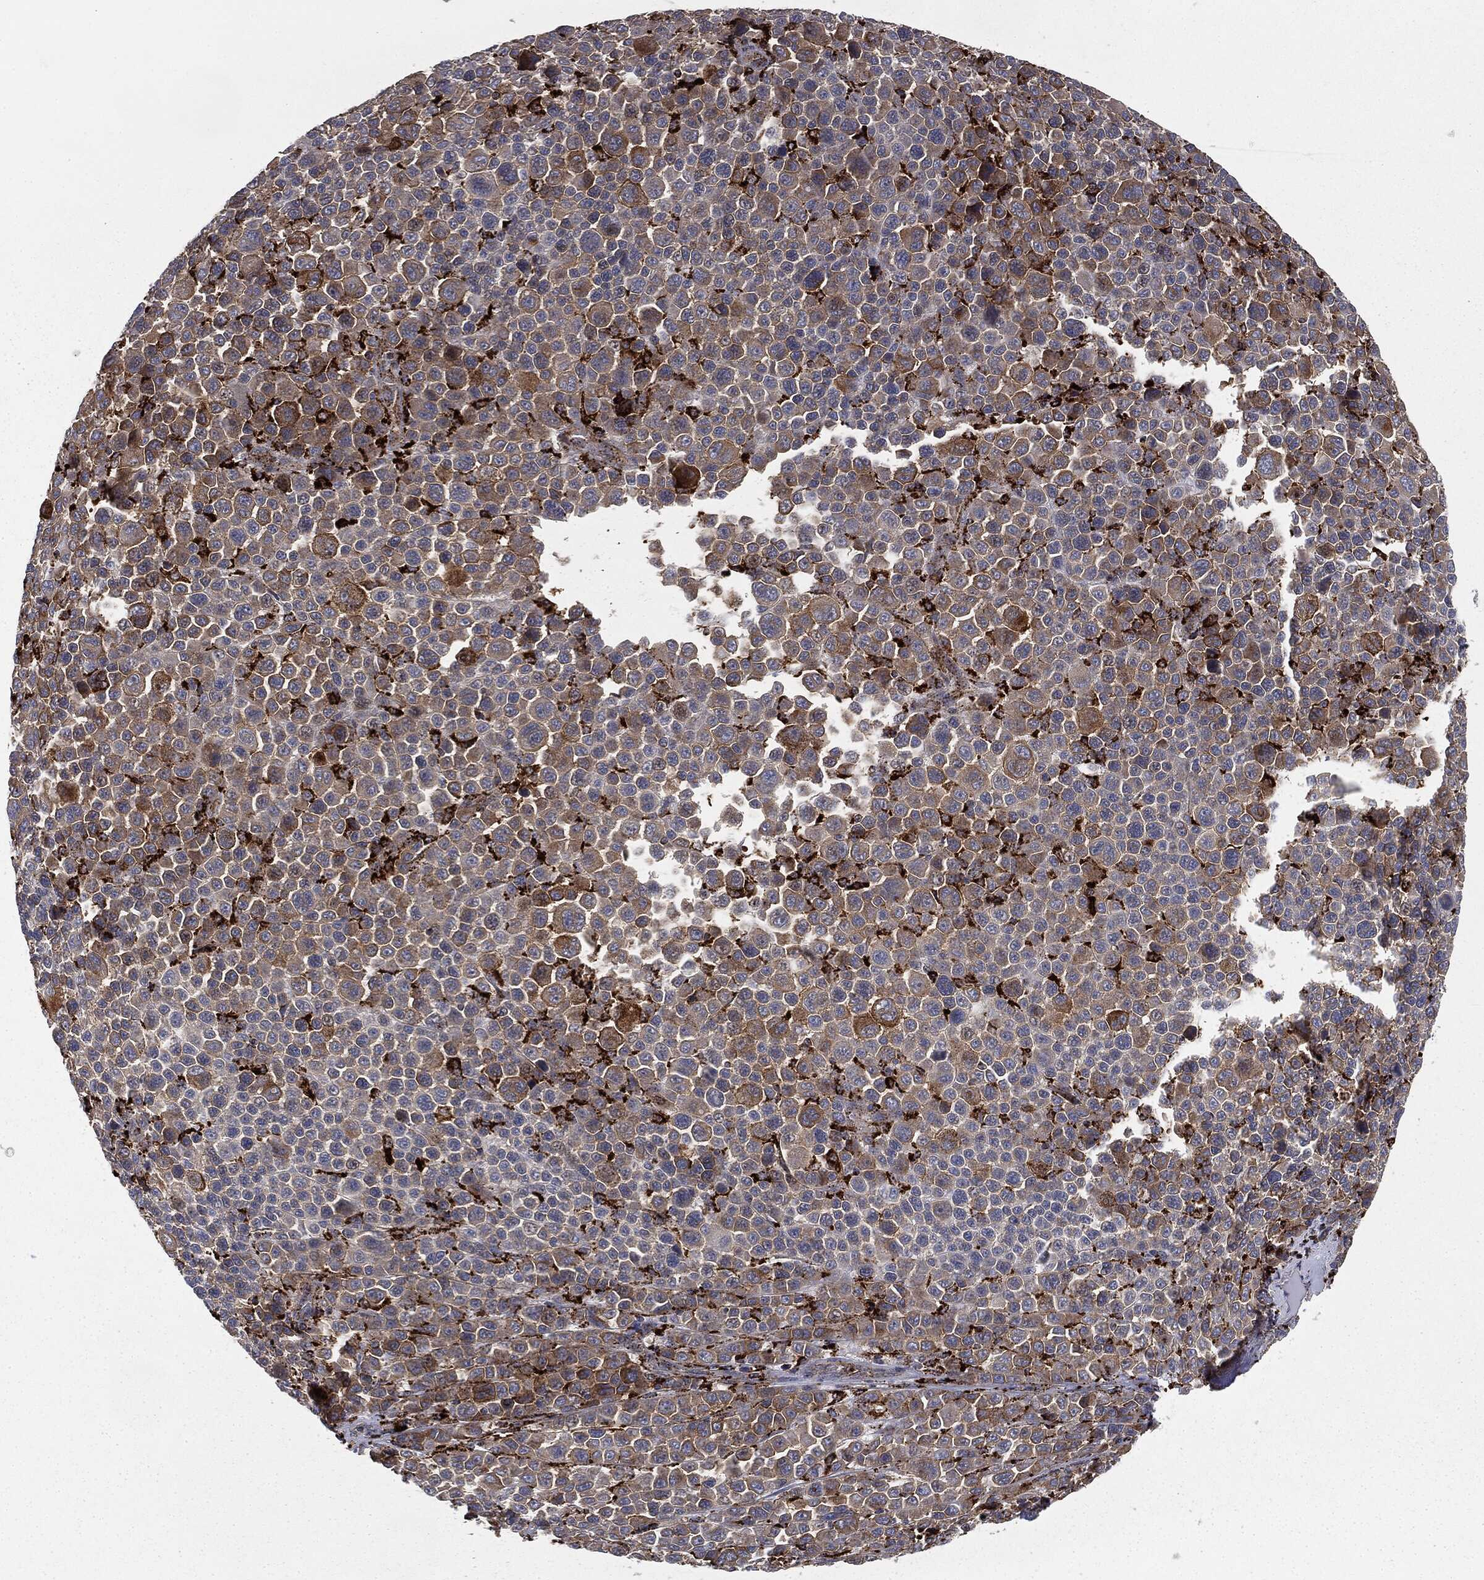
{"staining": {"intensity": "moderate", "quantity": "25%-75%", "location": "cytoplasmic/membranous"}, "tissue": "melanoma", "cell_type": "Tumor cells", "image_type": "cancer", "snomed": [{"axis": "morphology", "description": "Malignant melanoma, NOS"}, {"axis": "topography", "description": "Skin"}], "caption": "Melanoma was stained to show a protein in brown. There is medium levels of moderate cytoplasmic/membranous staining in about 25%-75% of tumor cells.", "gene": "CTSA", "patient": {"sex": "female", "age": 57}}